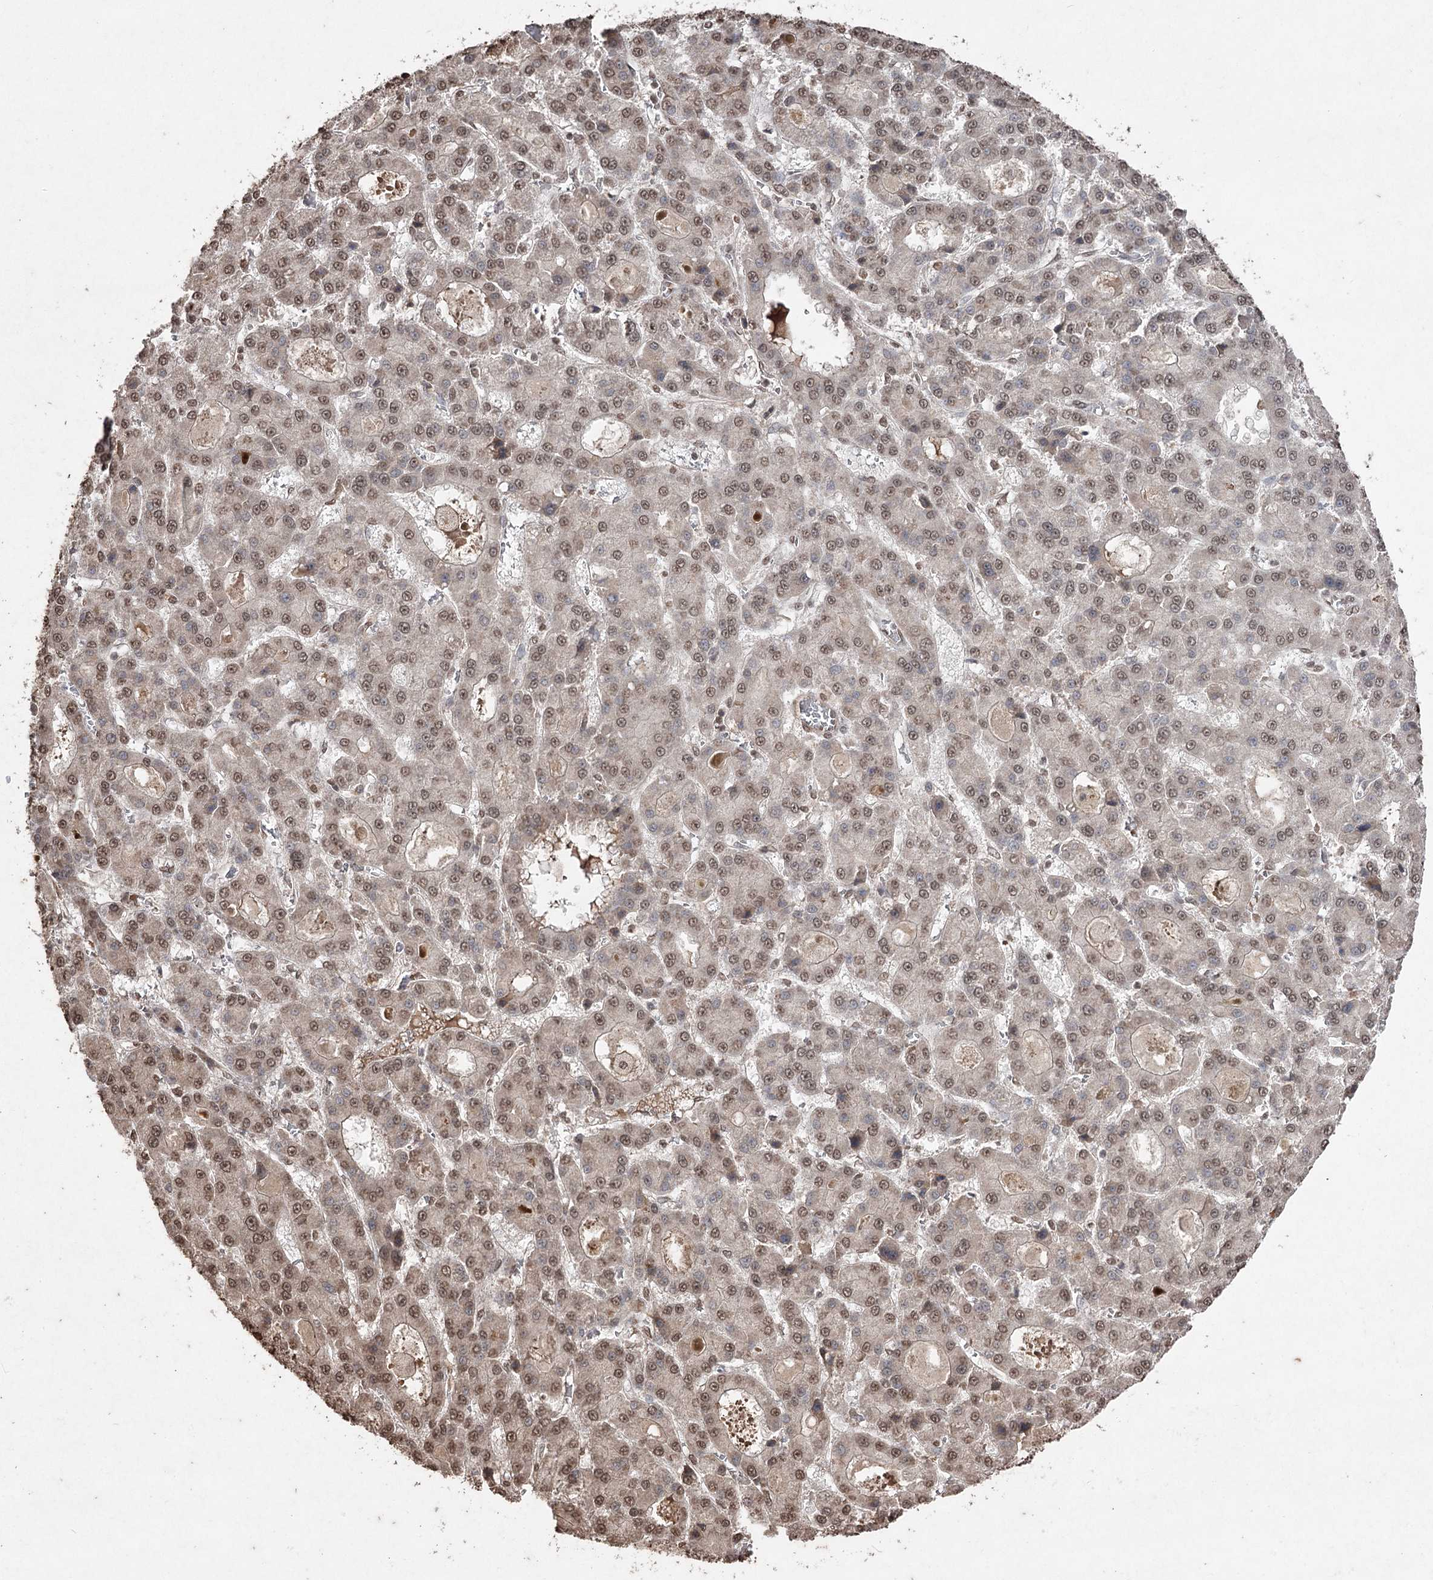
{"staining": {"intensity": "moderate", "quantity": ">75%", "location": "nuclear"}, "tissue": "liver cancer", "cell_type": "Tumor cells", "image_type": "cancer", "snomed": [{"axis": "morphology", "description": "Carcinoma, Hepatocellular, NOS"}, {"axis": "topography", "description": "Liver"}], "caption": "Moderate nuclear expression for a protein is identified in about >75% of tumor cells of liver cancer using immunohistochemistry.", "gene": "ATG14", "patient": {"sex": "male", "age": 70}}